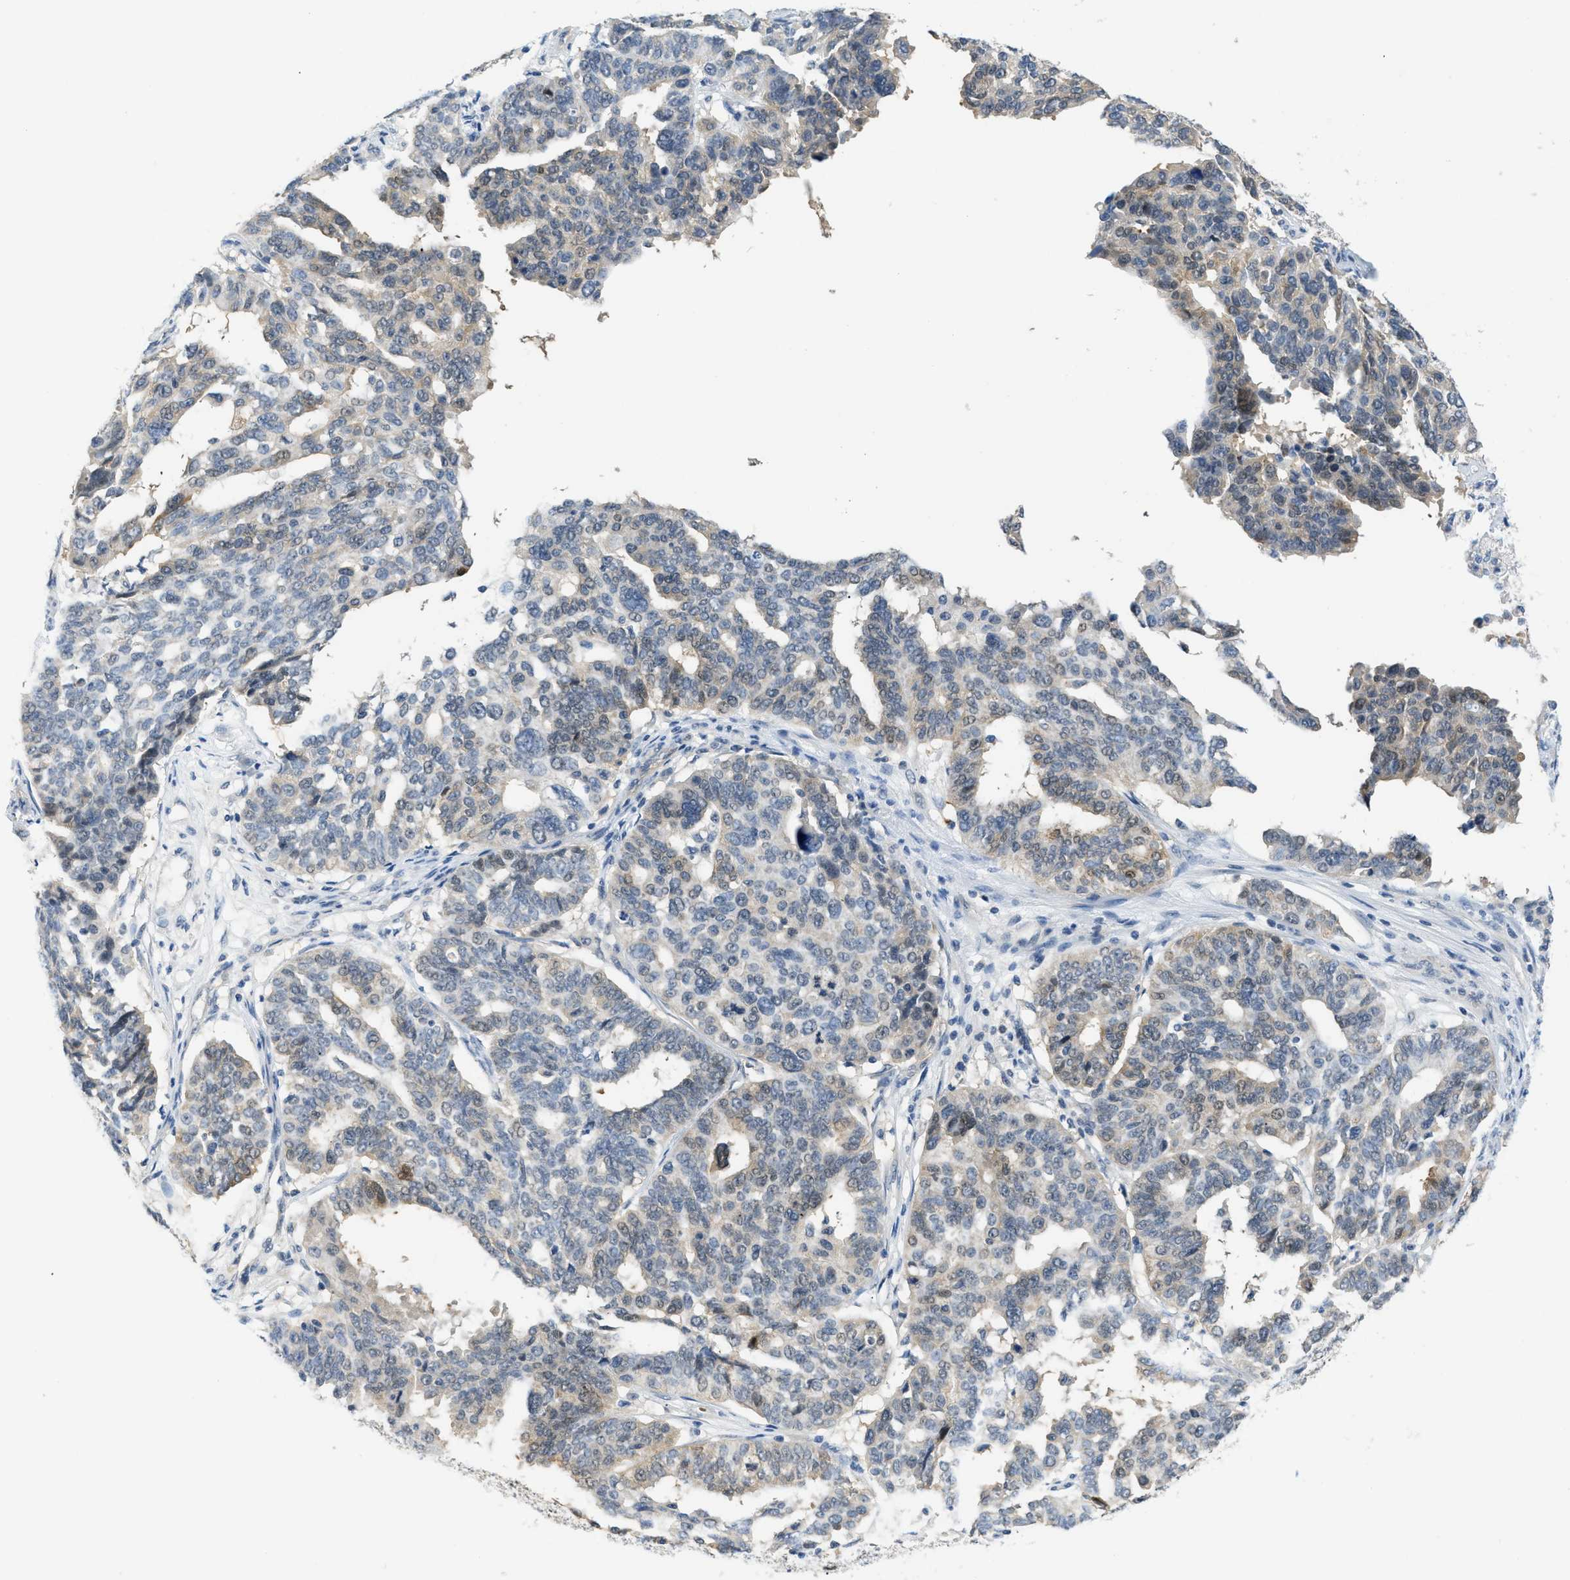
{"staining": {"intensity": "weak", "quantity": "<25%", "location": "cytoplasmic/membranous"}, "tissue": "ovarian cancer", "cell_type": "Tumor cells", "image_type": "cancer", "snomed": [{"axis": "morphology", "description": "Cystadenocarcinoma, serous, NOS"}, {"axis": "topography", "description": "Ovary"}], "caption": "This is a image of immunohistochemistry staining of ovarian cancer, which shows no staining in tumor cells.", "gene": "PSAT1", "patient": {"sex": "female", "age": 59}}